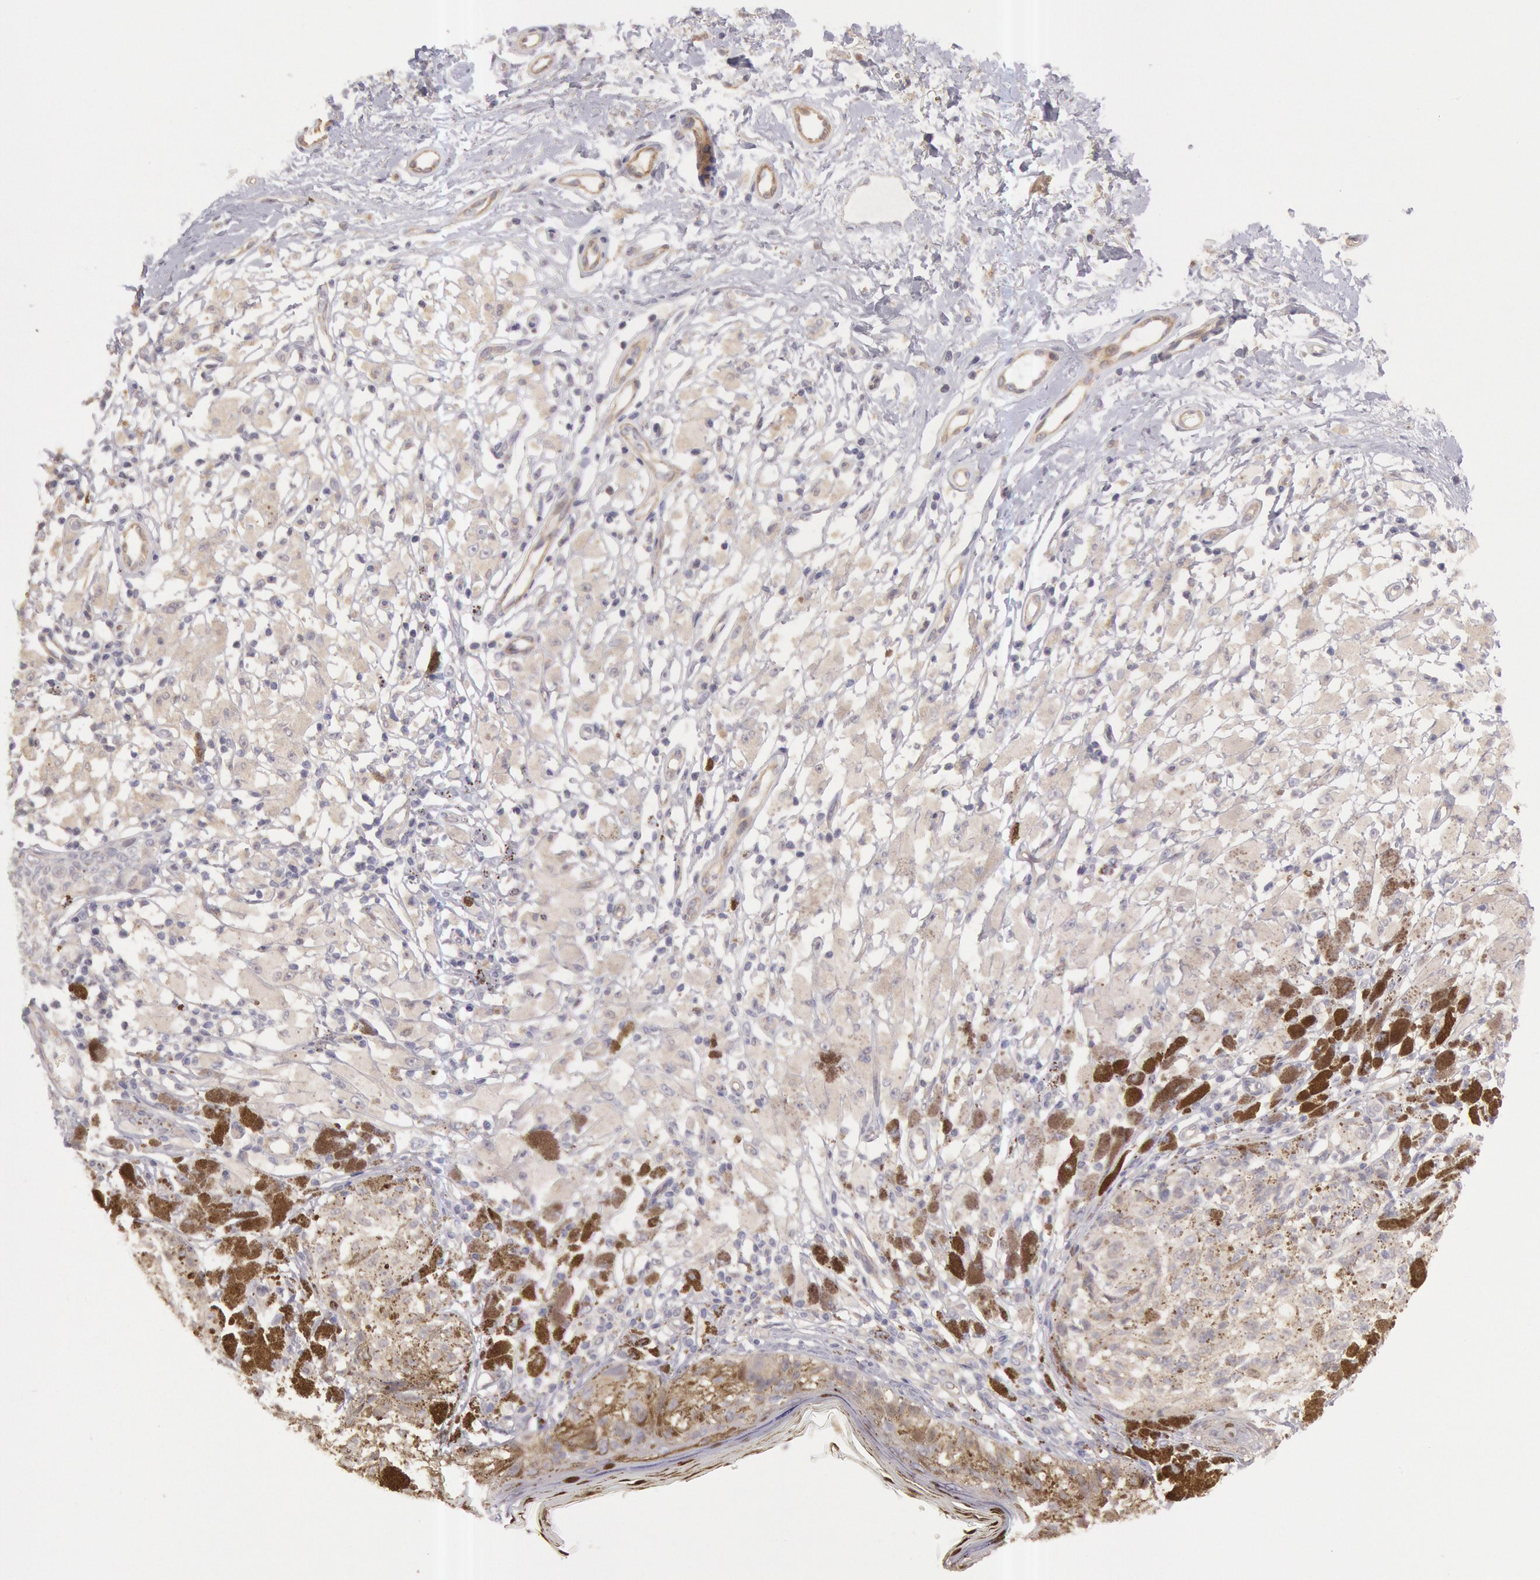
{"staining": {"intensity": "negative", "quantity": "none", "location": "none"}, "tissue": "melanoma", "cell_type": "Tumor cells", "image_type": "cancer", "snomed": [{"axis": "morphology", "description": "Malignant melanoma, NOS"}, {"axis": "topography", "description": "Skin"}], "caption": "Malignant melanoma was stained to show a protein in brown. There is no significant positivity in tumor cells. (Brightfield microscopy of DAB (3,3'-diaminobenzidine) IHC at high magnification).", "gene": "AMOTL1", "patient": {"sex": "male", "age": 88}}